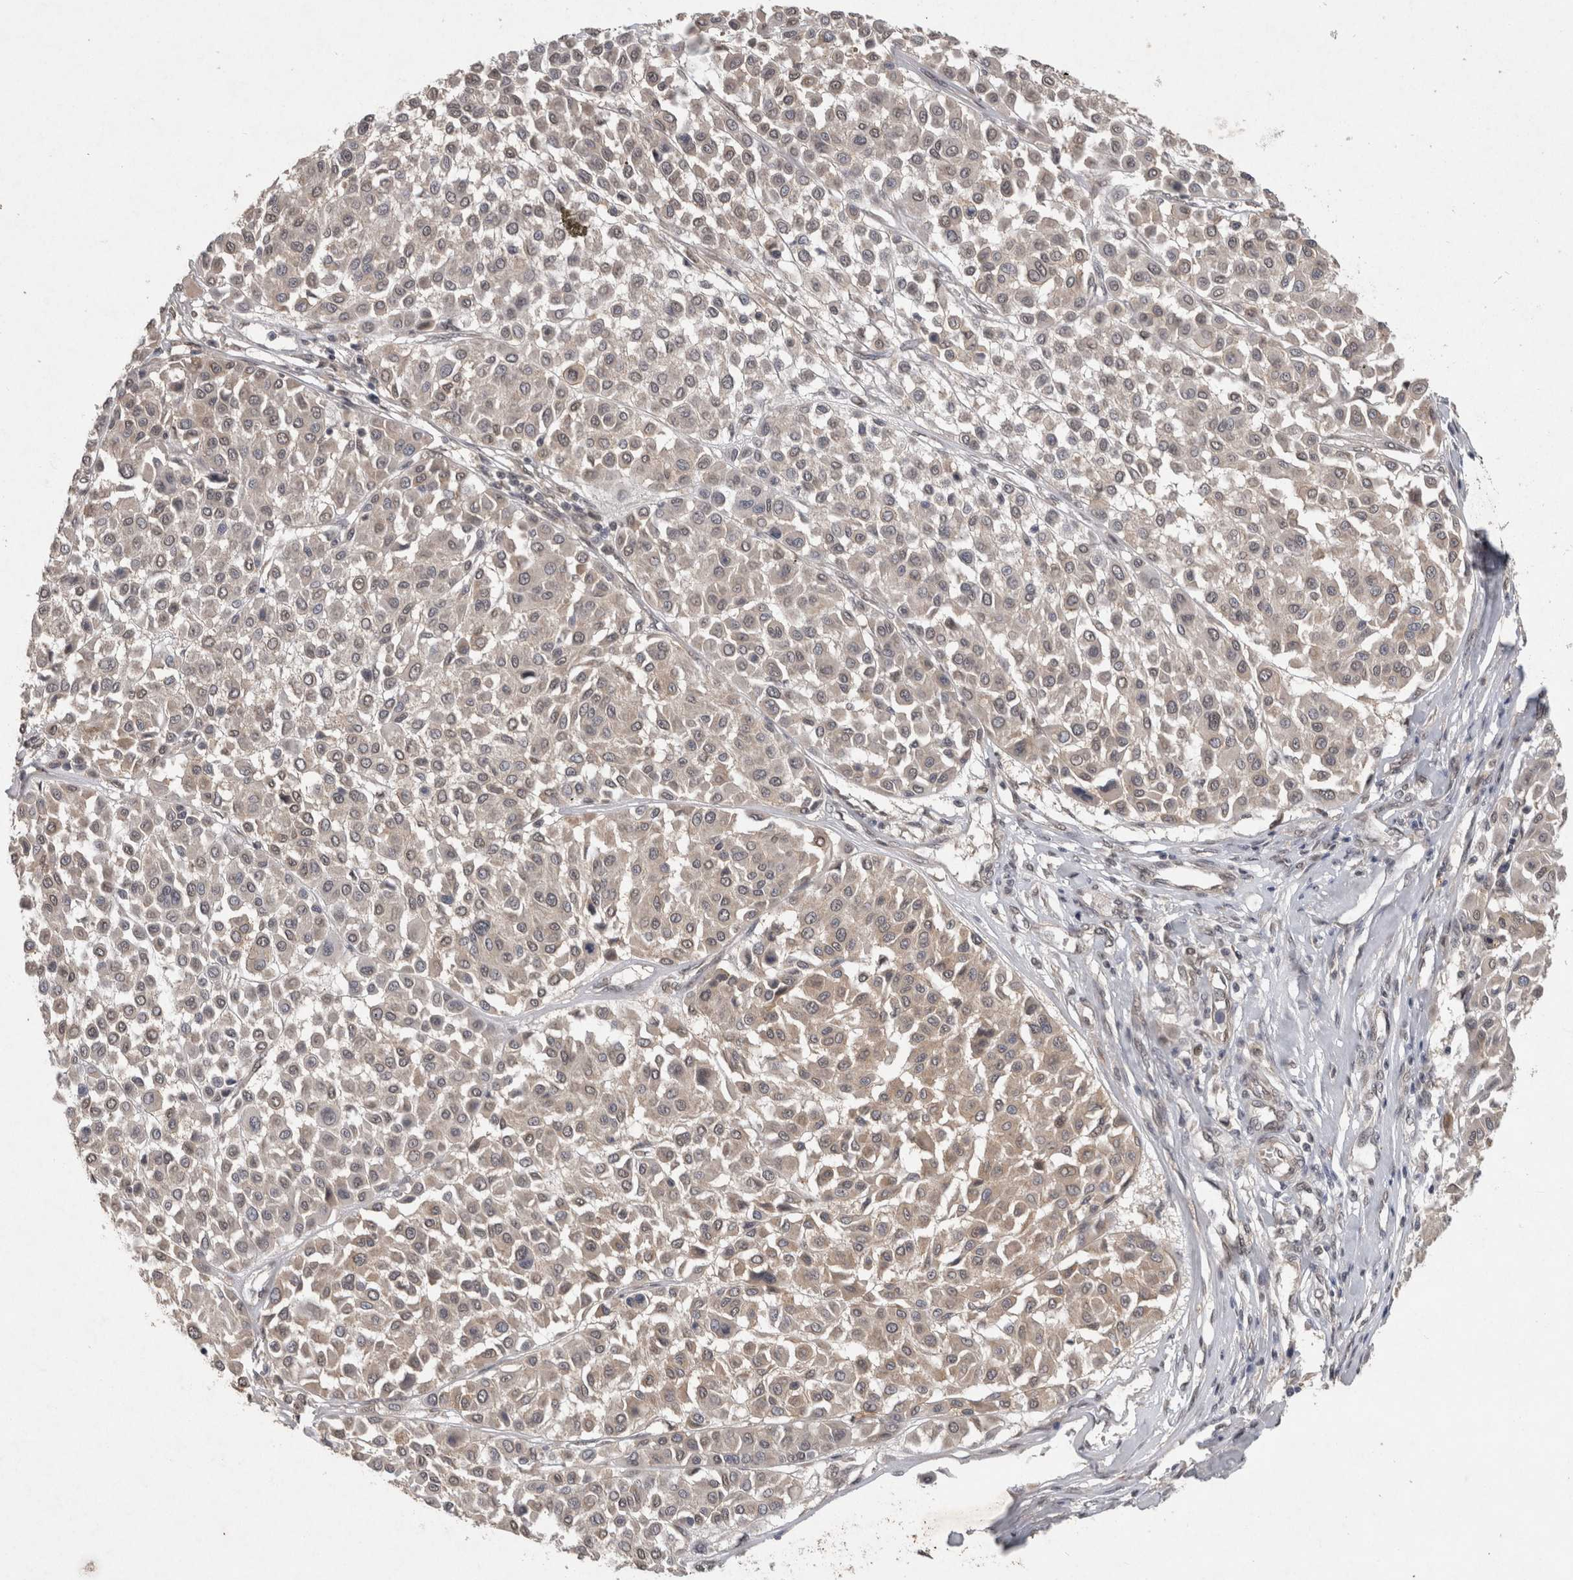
{"staining": {"intensity": "weak", "quantity": ">75%", "location": "cytoplasmic/membranous"}, "tissue": "melanoma", "cell_type": "Tumor cells", "image_type": "cancer", "snomed": [{"axis": "morphology", "description": "Malignant melanoma, Metastatic site"}, {"axis": "topography", "description": "Soft tissue"}], "caption": "Approximately >75% of tumor cells in melanoma demonstrate weak cytoplasmic/membranous protein positivity as visualized by brown immunohistochemical staining.", "gene": "RHPN1", "patient": {"sex": "male", "age": 41}}